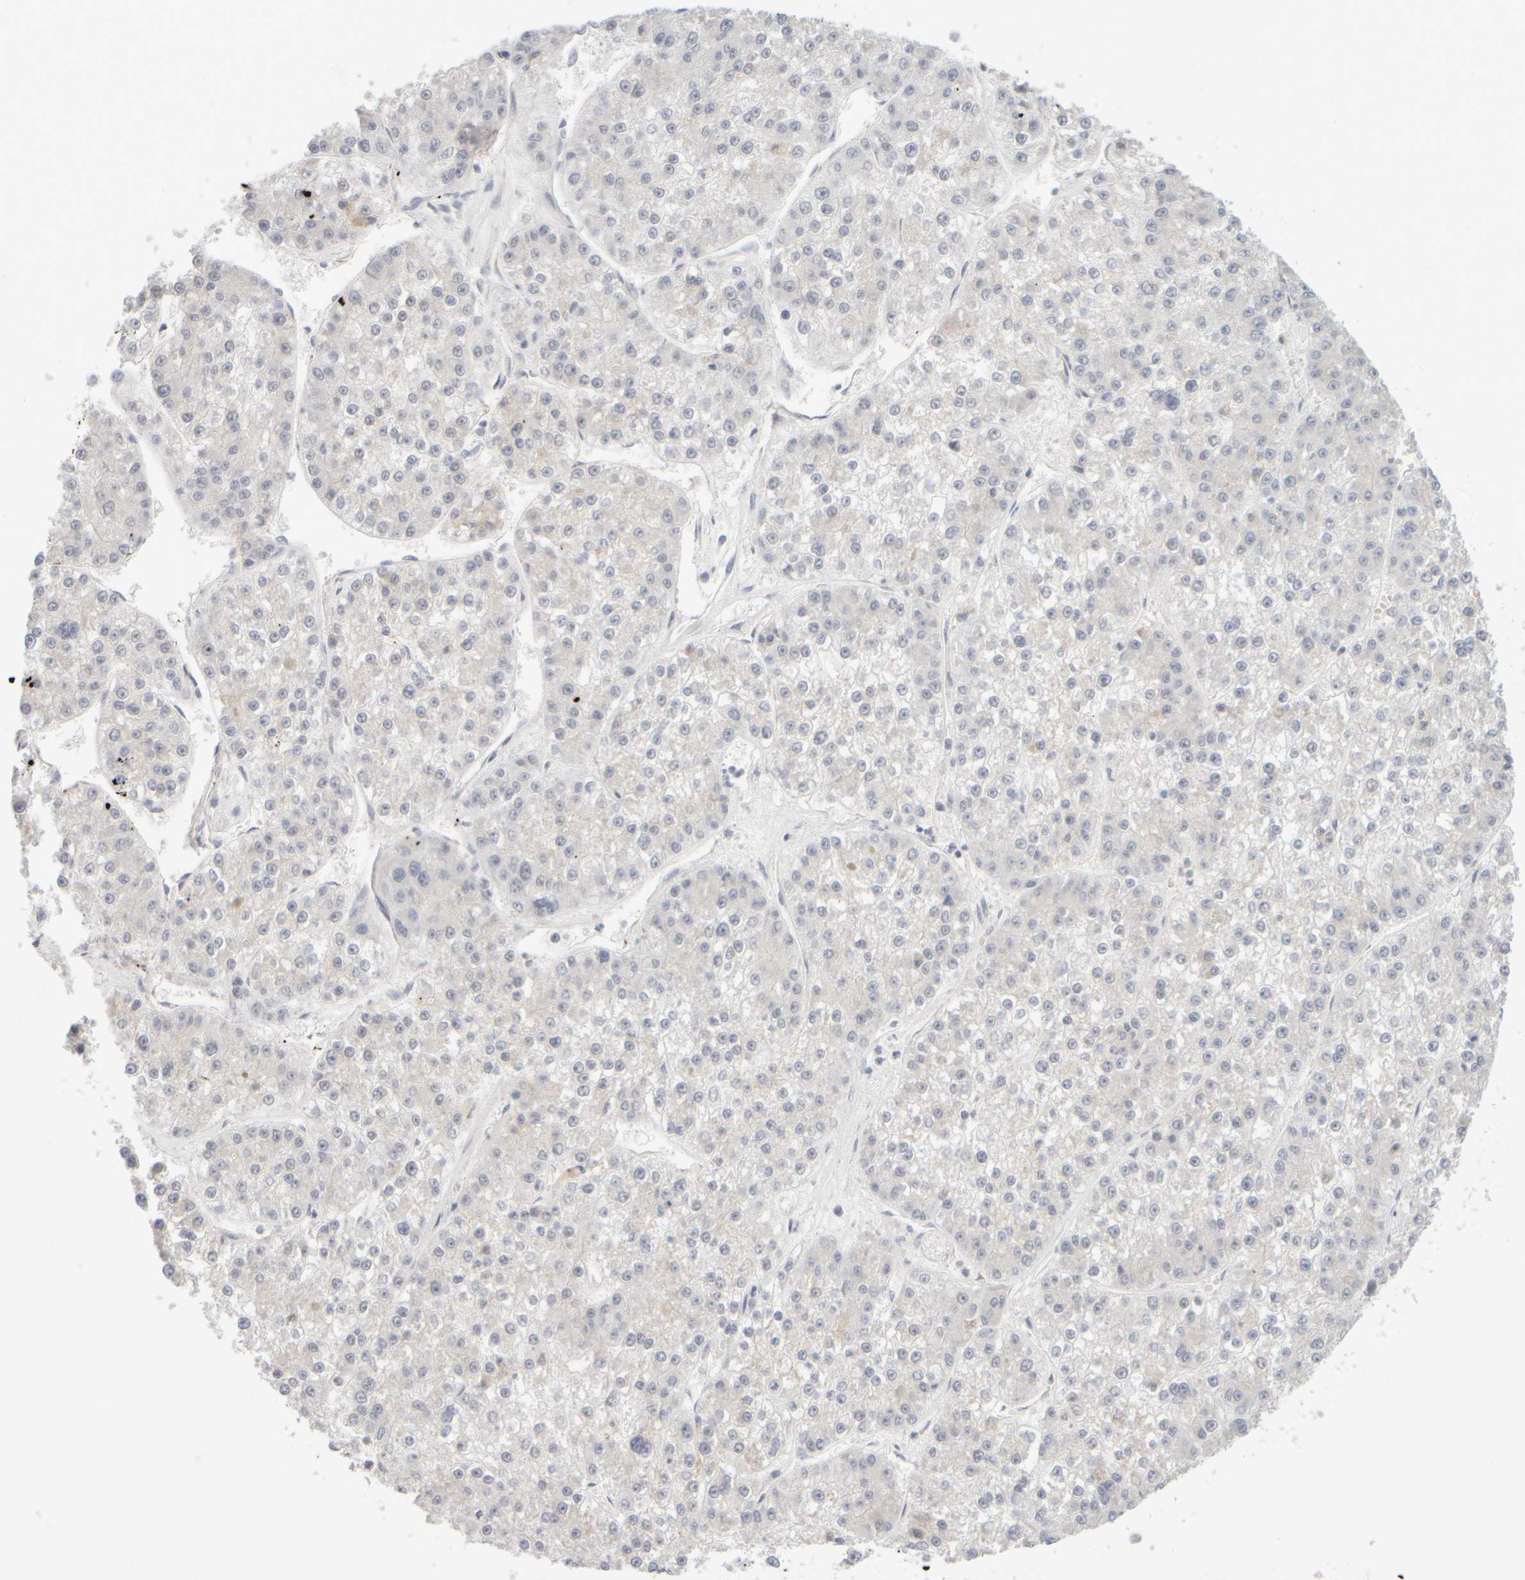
{"staining": {"intensity": "negative", "quantity": "none", "location": "none"}, "tissue": "liver cancer", "cell_type": "Tumor cells", "image_type": "cancer", "snomed": [{"axis": "morphology", "description": "Carcinoma, Hepatocellular, NOS"}, {"axis": "topography", "description": "Liver"}], "caption": "The immunohistochemistry (IHC) histopathology image has no significant expression in tumor cells of liver cancer (hepatocellular carcinoma) tissue.", "gene": "ZNF112", "patient": {"sex": "female", "age": 73}}